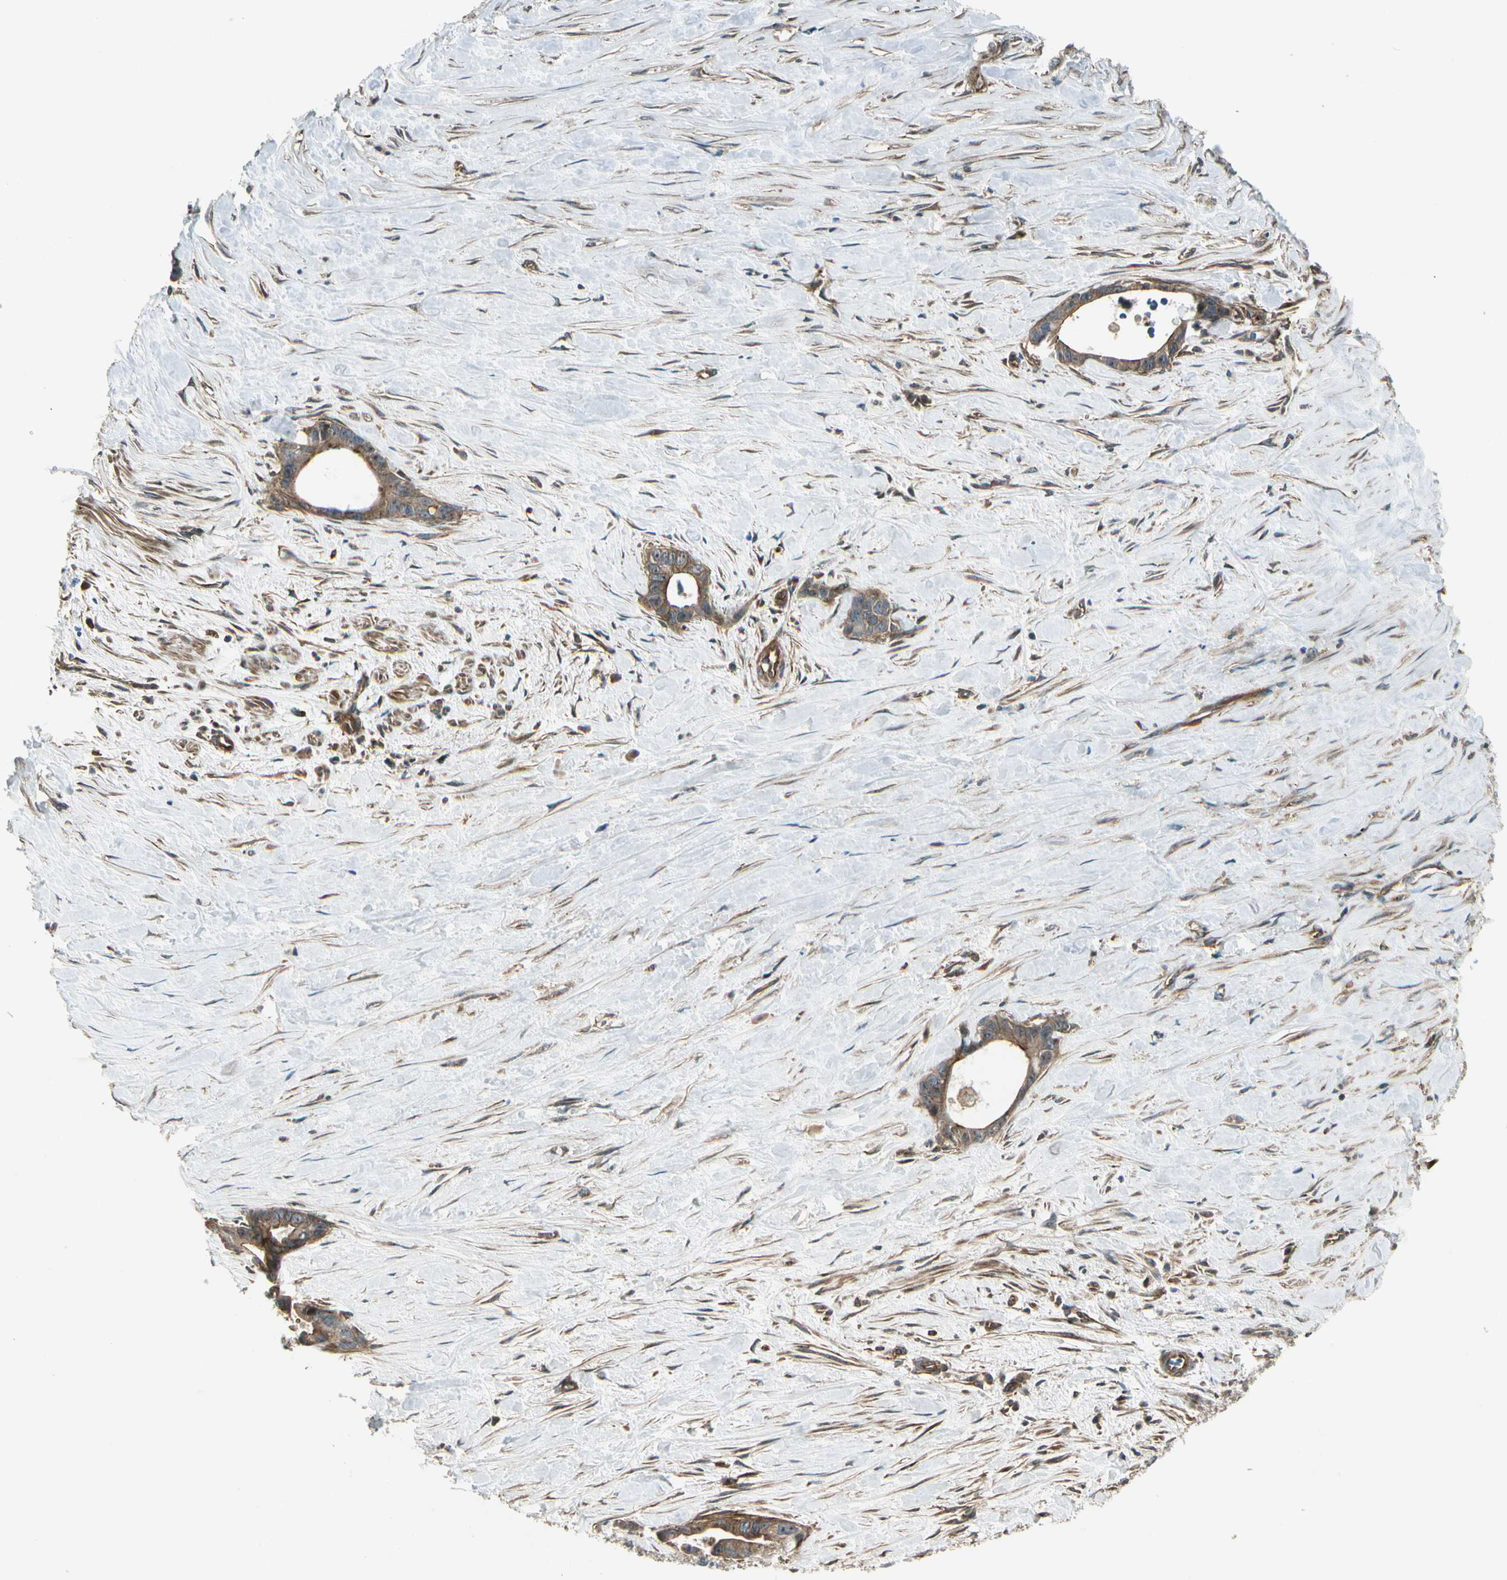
{"staining": {"intensity": "strong", "quantity": ">75%", "location": "cytoplasmic/membranous"}, "tissue": "liver cancer", "cell_type": "Tumor cells", "image_type": "cancer", "snomed": [{"axis": "morphology", "description": "Cholangiocarcinoma"}, {"axis": "topography", "description": "Liver"}], "caption": "The image shows a brown stain indicating the presence of a protein in the cytoplasmic/membranous of tumor cells in liver cancer (cholangiocarcinoma).", "gene": "FKBP15", "patient": {"sex": "female", "age": 55}}